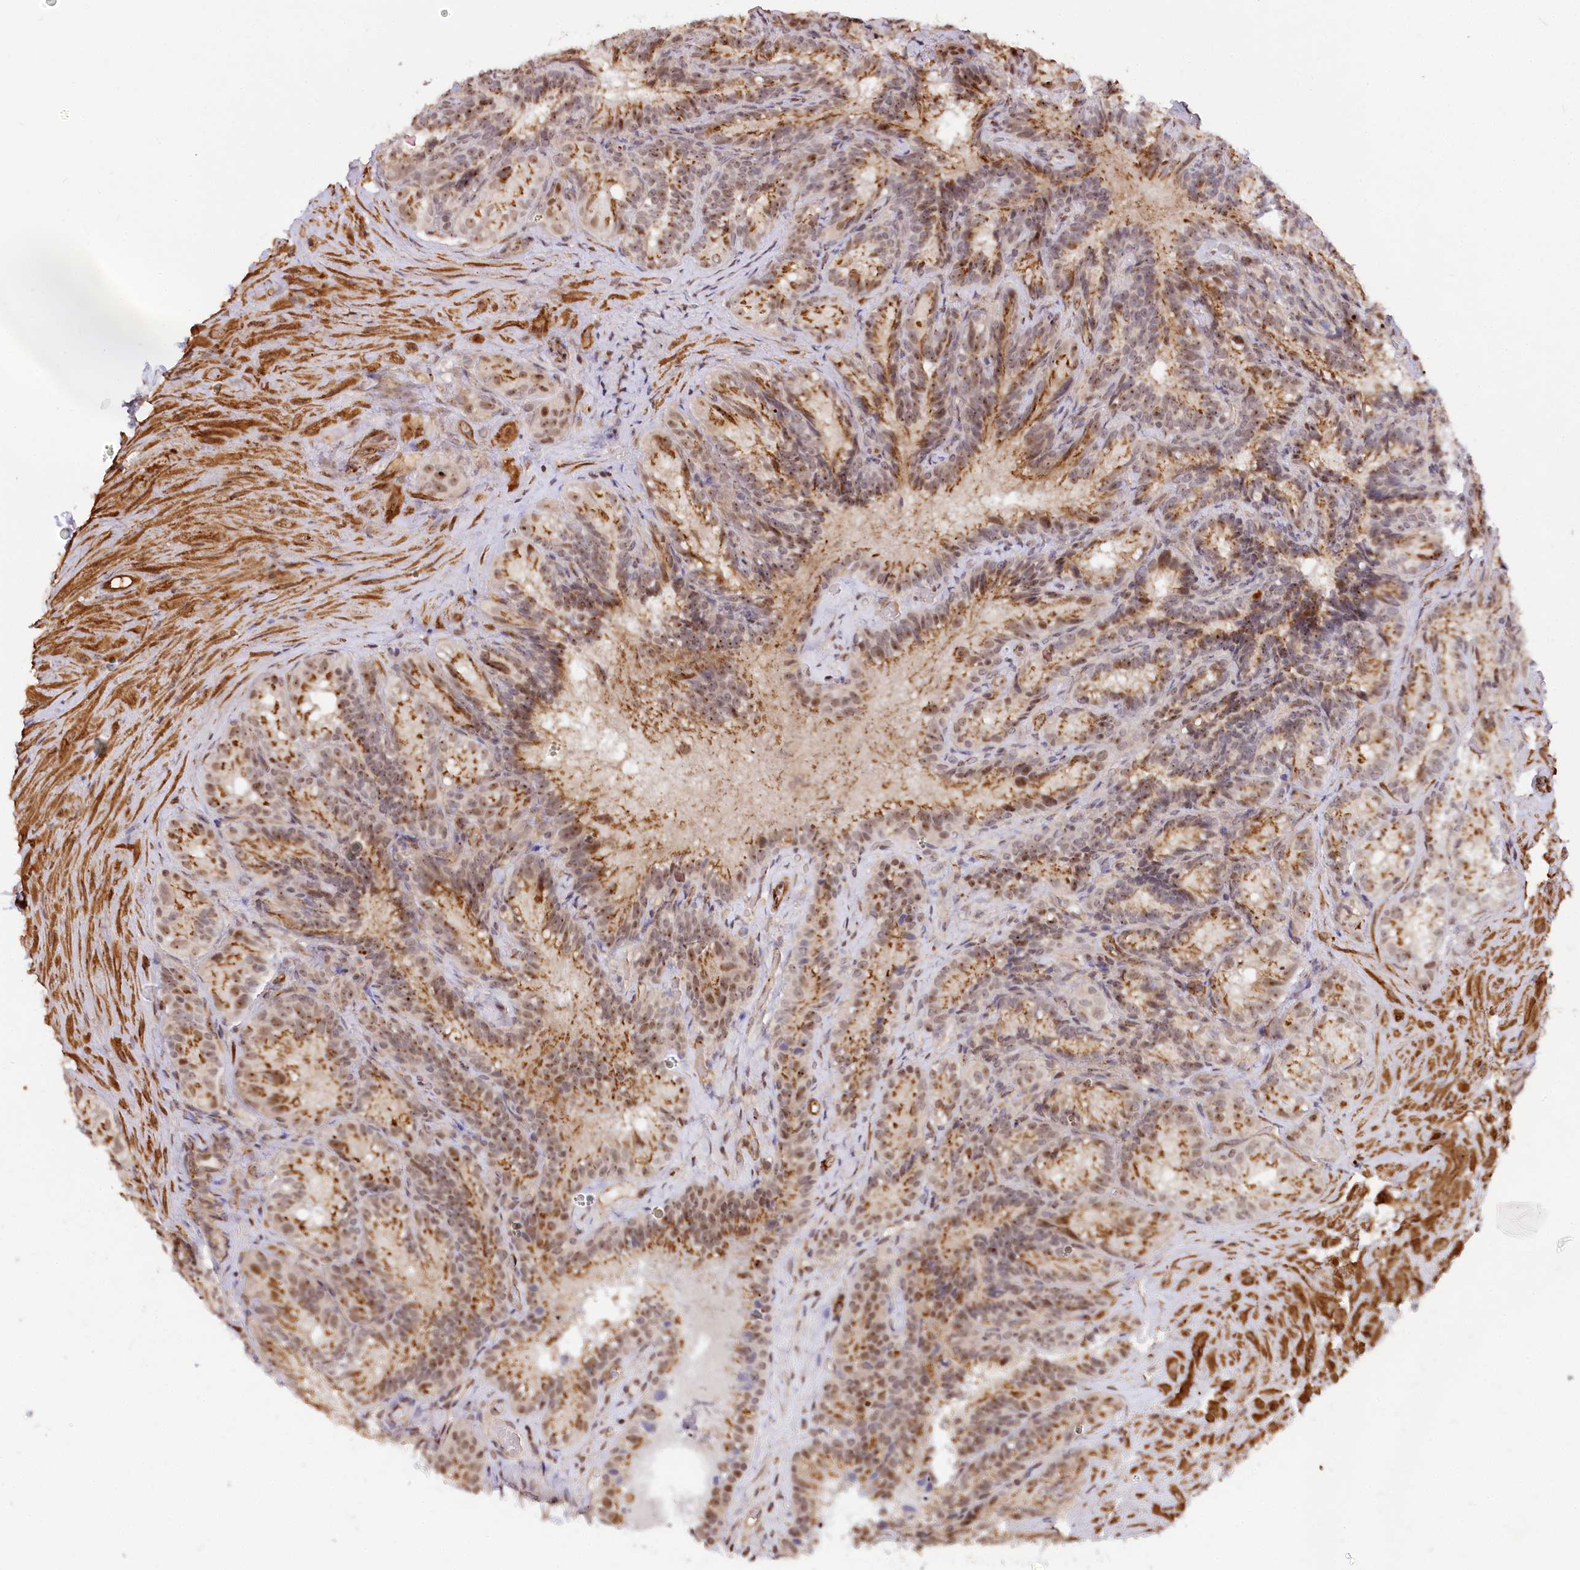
{"staining": {"intensity": "moderate", "quantity": ">75%", "location": "cytoplasmic/membranous,nuclear"}, "tissue": "seminal vesicle", "cell_type": "Glandular cells", "image_type": "normal", "snomed": [{"axis": "morphology", "description": "Normal tissue, NOS"}, {"axis": "topography", "description": "Seminal veicle"}], "caption": "Benign seminal vesicle was stained to show a protein in brown. There is medium levels of moderate cytoplasmic/membranous,nuclear positivity in about >75% of glandular cells.", "gene": "GNL3L", "patient": {"sex": "male", "age": 60}}